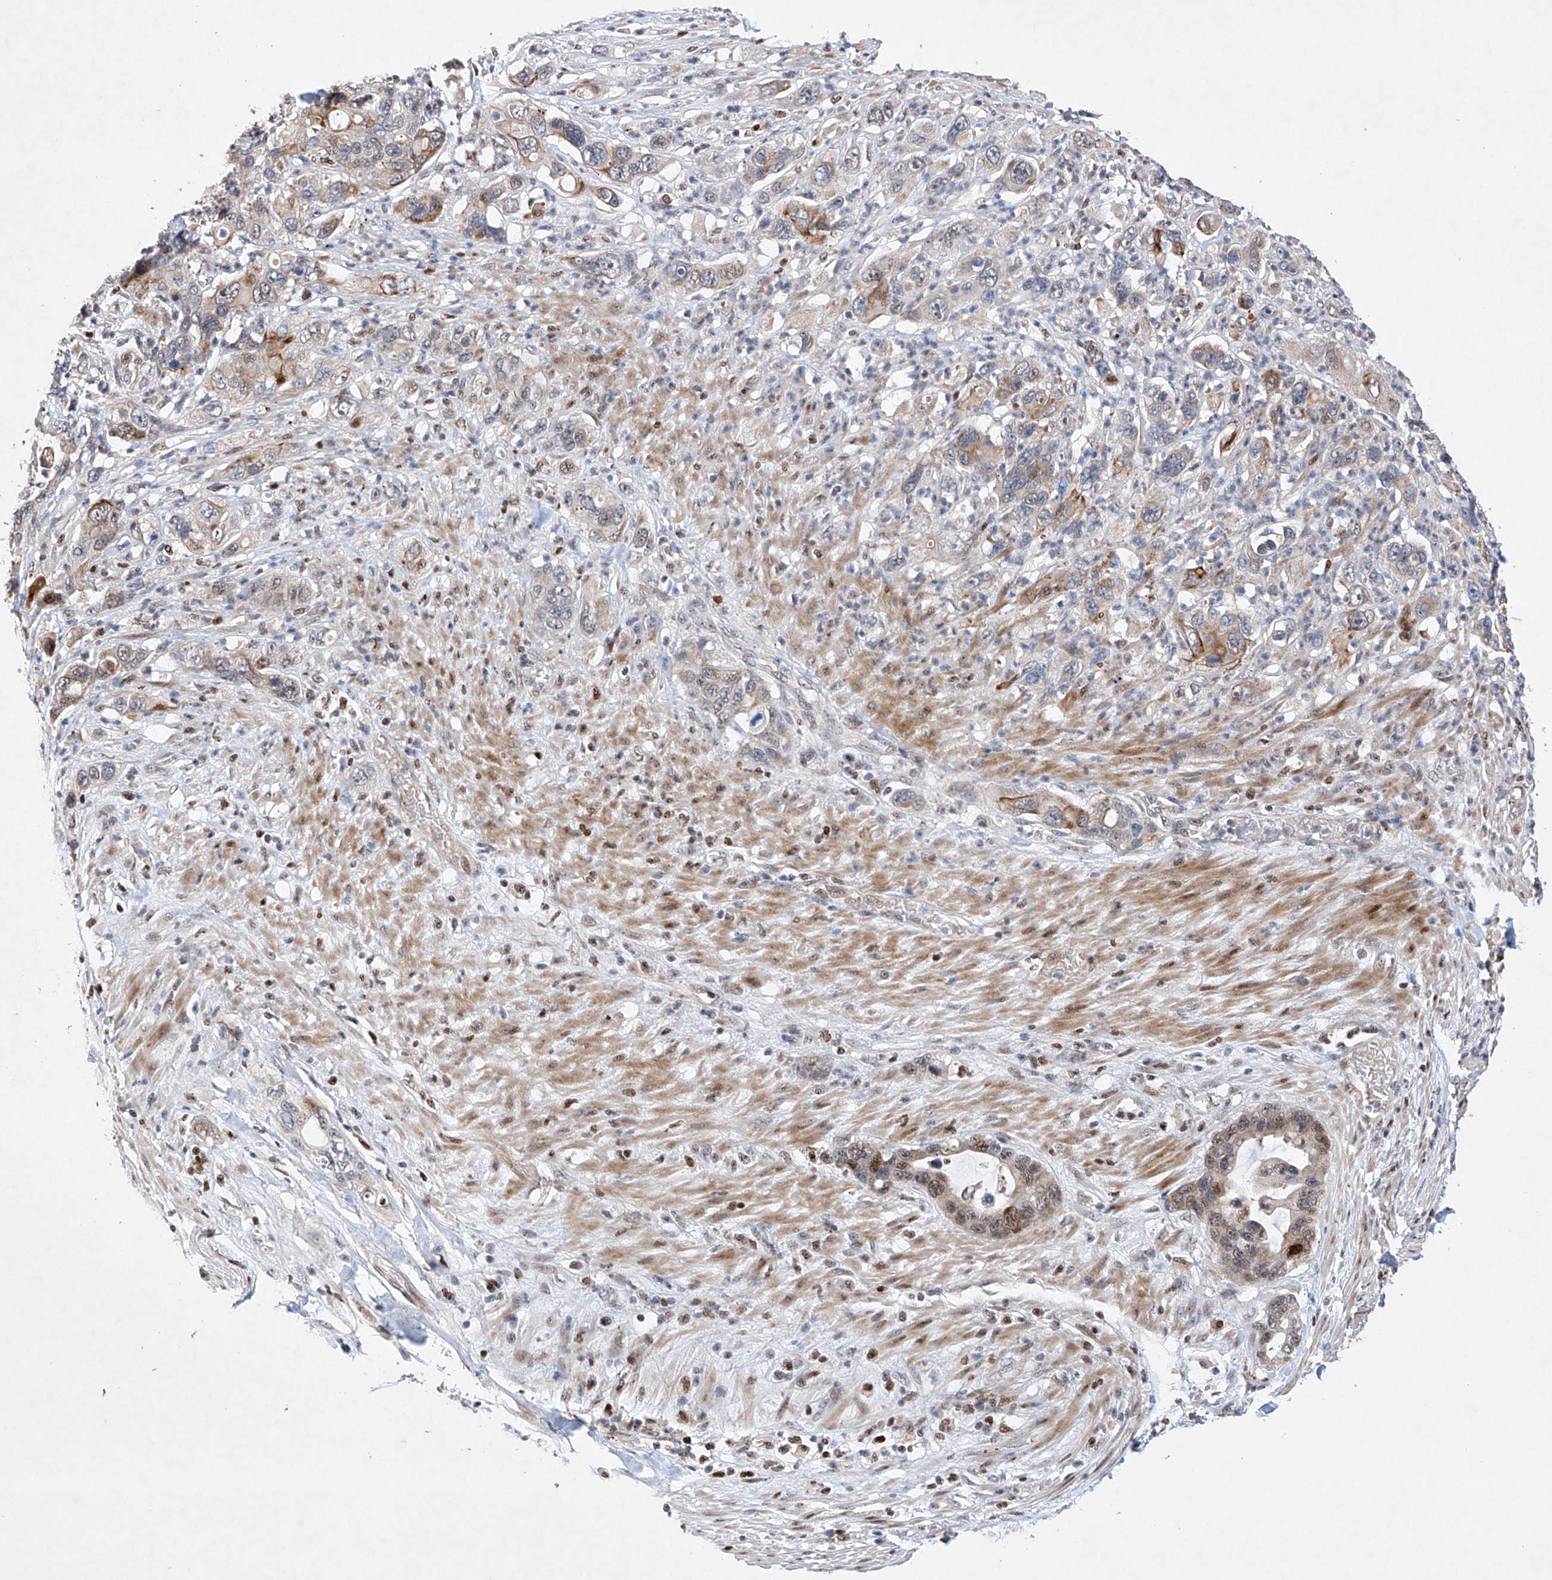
{"staining": {"intensity": "strong", "quantity": "25%-75%", "location": "cytoplasmic/membranous"}, "tissue": "pancreatic cancer", "cell_type": "Tumor cells", "image_type": "cancer", "snomed": [{"axis": "morphology", "description": "Adenocarcinoma, NOS"}, {"axis": "topography", "description": "Pancreas"}], "caption": "There is high levels of strong cytoplasmic/membranous expression in tumor cells of pancreatic adenocarcinoma, as demonstrated by immunohistochemical staining (brown color).", "gene": "AFG1L", "patient": {"sex": "female", "age": 71}}